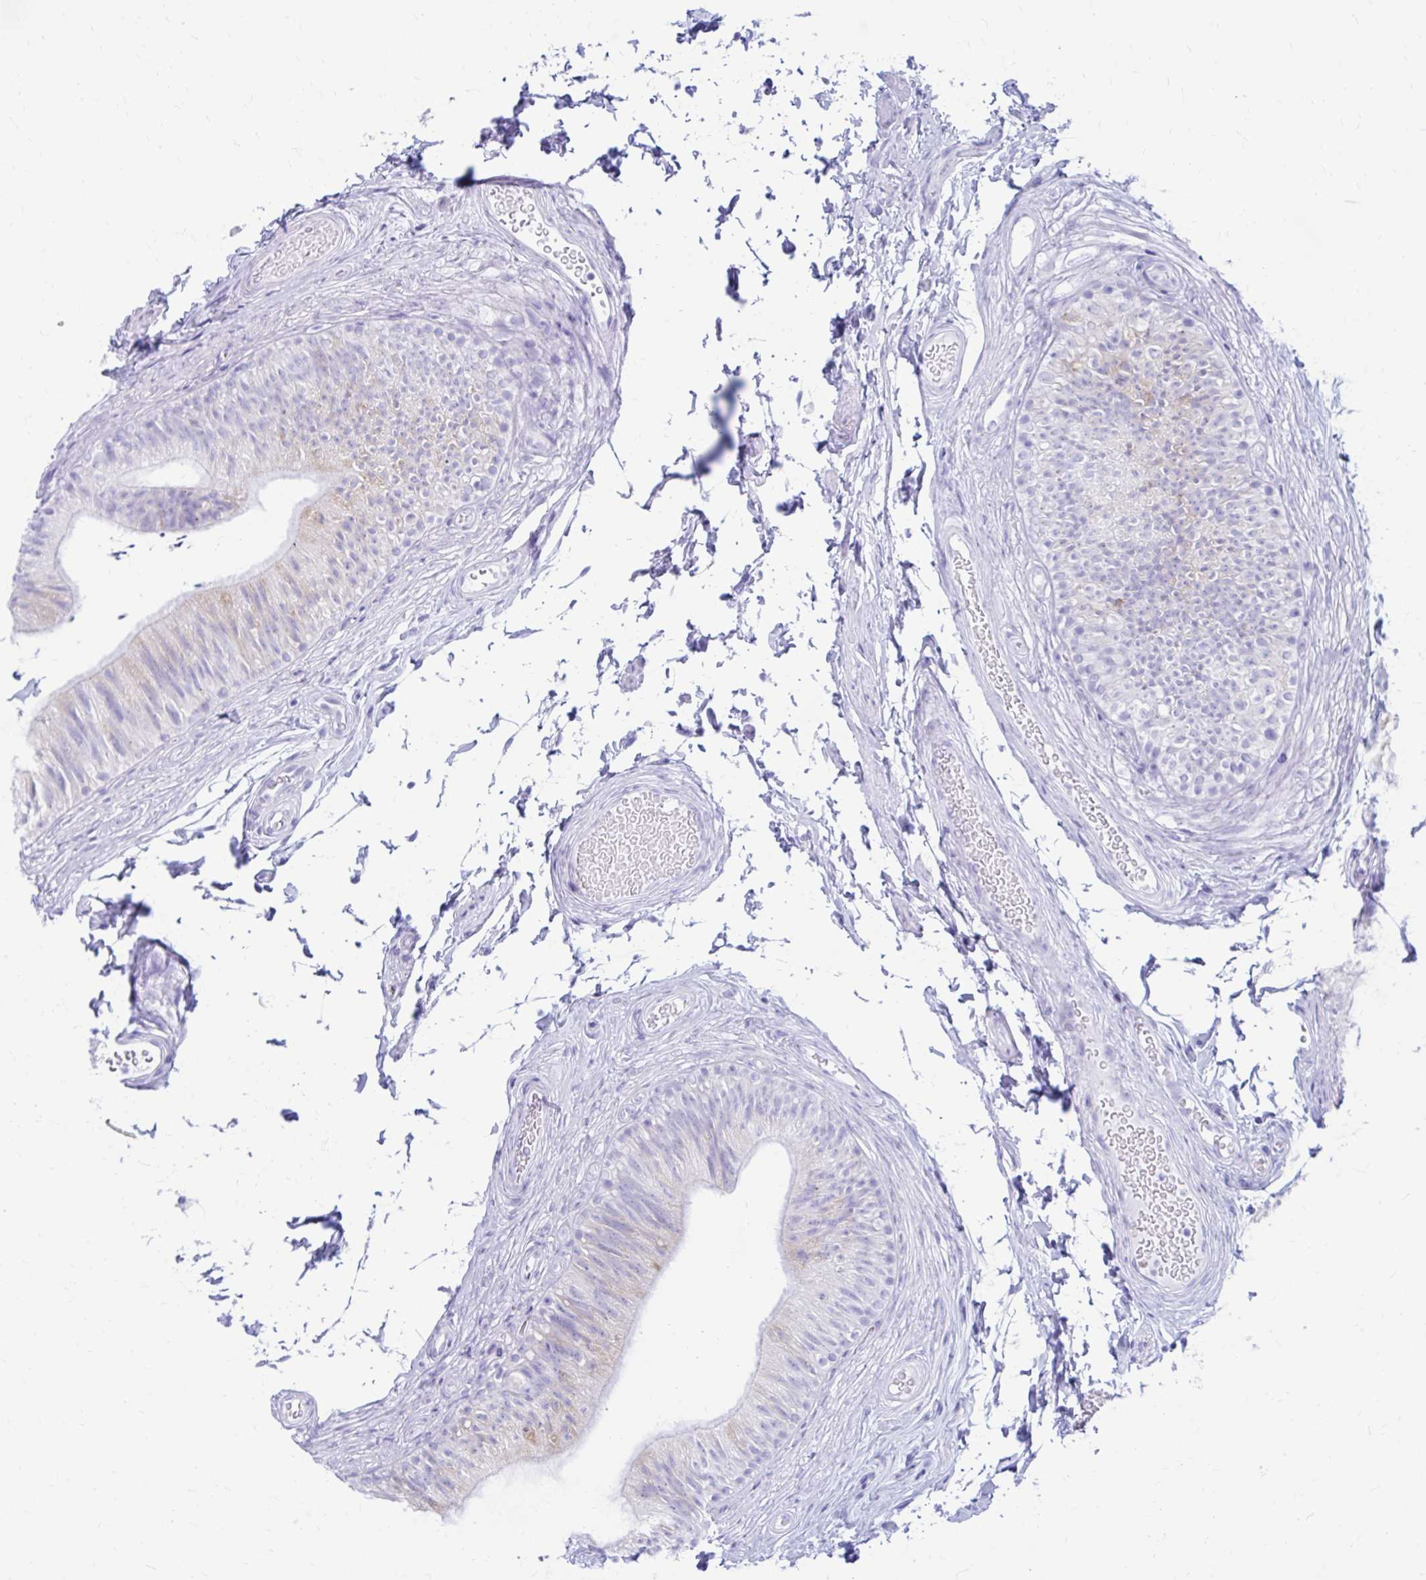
{"staining": {"intensity": "negative", "quantity": "none", "location": "none"}, "tissue": "epididymis", "cell_type": "Glandular cells", "image_type": "normal", "snomed": [{"axis": "morphology", "description": "Normal tissue, NOS"}, {"axis": "topography", "description": "Epididymis, spermatic cord, NOS"}, {"axis": "topography", "description": "Epididymis"}, {"axis": "topography", "description": "Peripheral nerve tissue"}], "caption": "An immunohistochemistry image of normal epididymis is shown. There is no staining in glandular cells of epididymis. (Brightfield microscopy of DAB (3,3'-diaminobenzidine) immunohistochemistry (IHC) at high magnification).", "gene": "NSG2", "patient": {"sex": "male", "age": 29}}